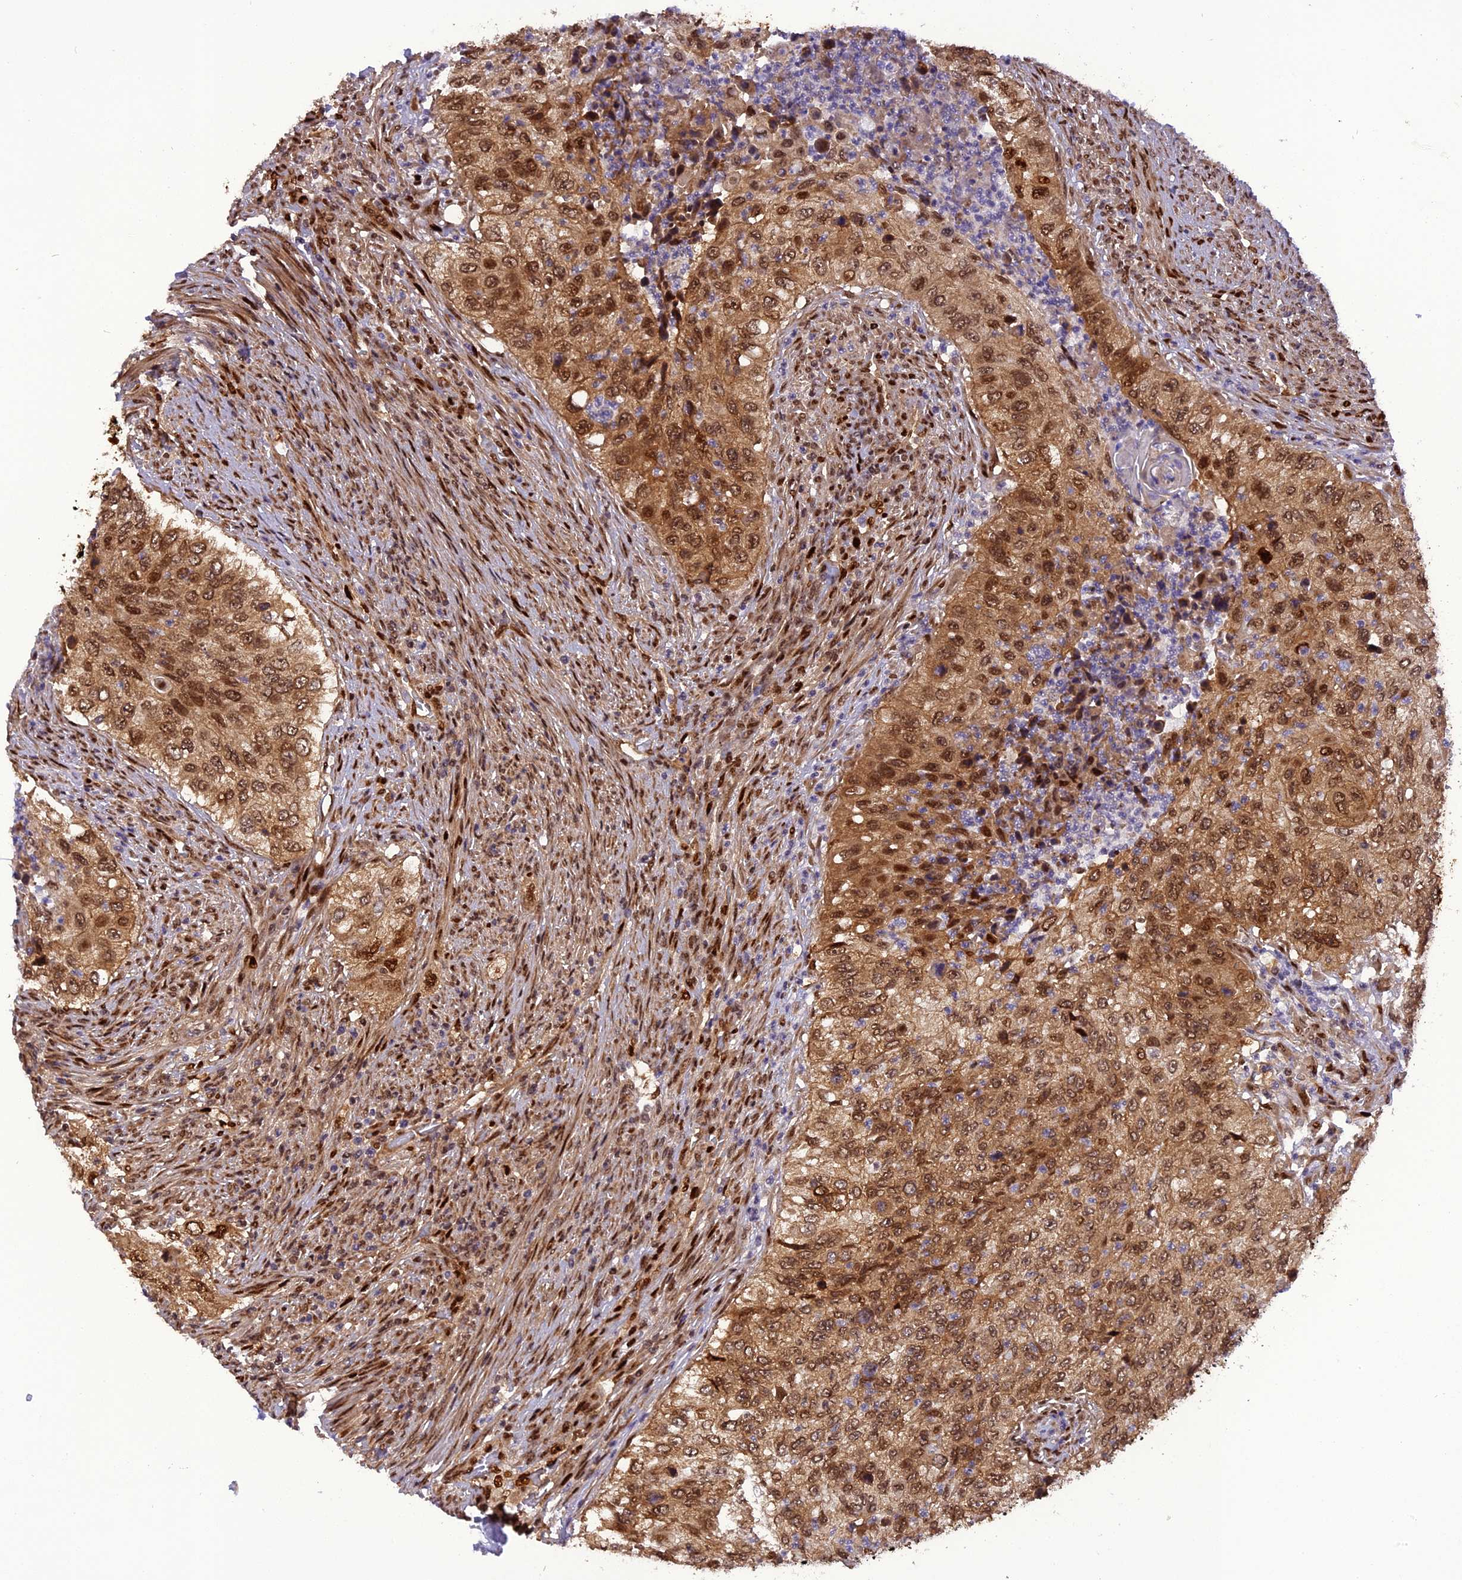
{"staining": {"intensity": "moderate", "quantity": ">75%", "location": "cytoplasmic/membranous,nuclear"}, "tissue": "urothelial cancer", "cell_type": "Tumor cells", "image_type": "cancer", "snomed": [{"axis": "morphology", "description": "Urothelial carcinoma, High grade"}, {"axis": "topography", "description": "Urinary bladder"}], "caption": "Protein staining of urothelial cancer tissue reveals moderate cytoplasmic/membranous and nuclear staining in approximately >75% of tumor cells.", "gene": "MICALL1", "patient": {"sex": "female", "age": 60}}